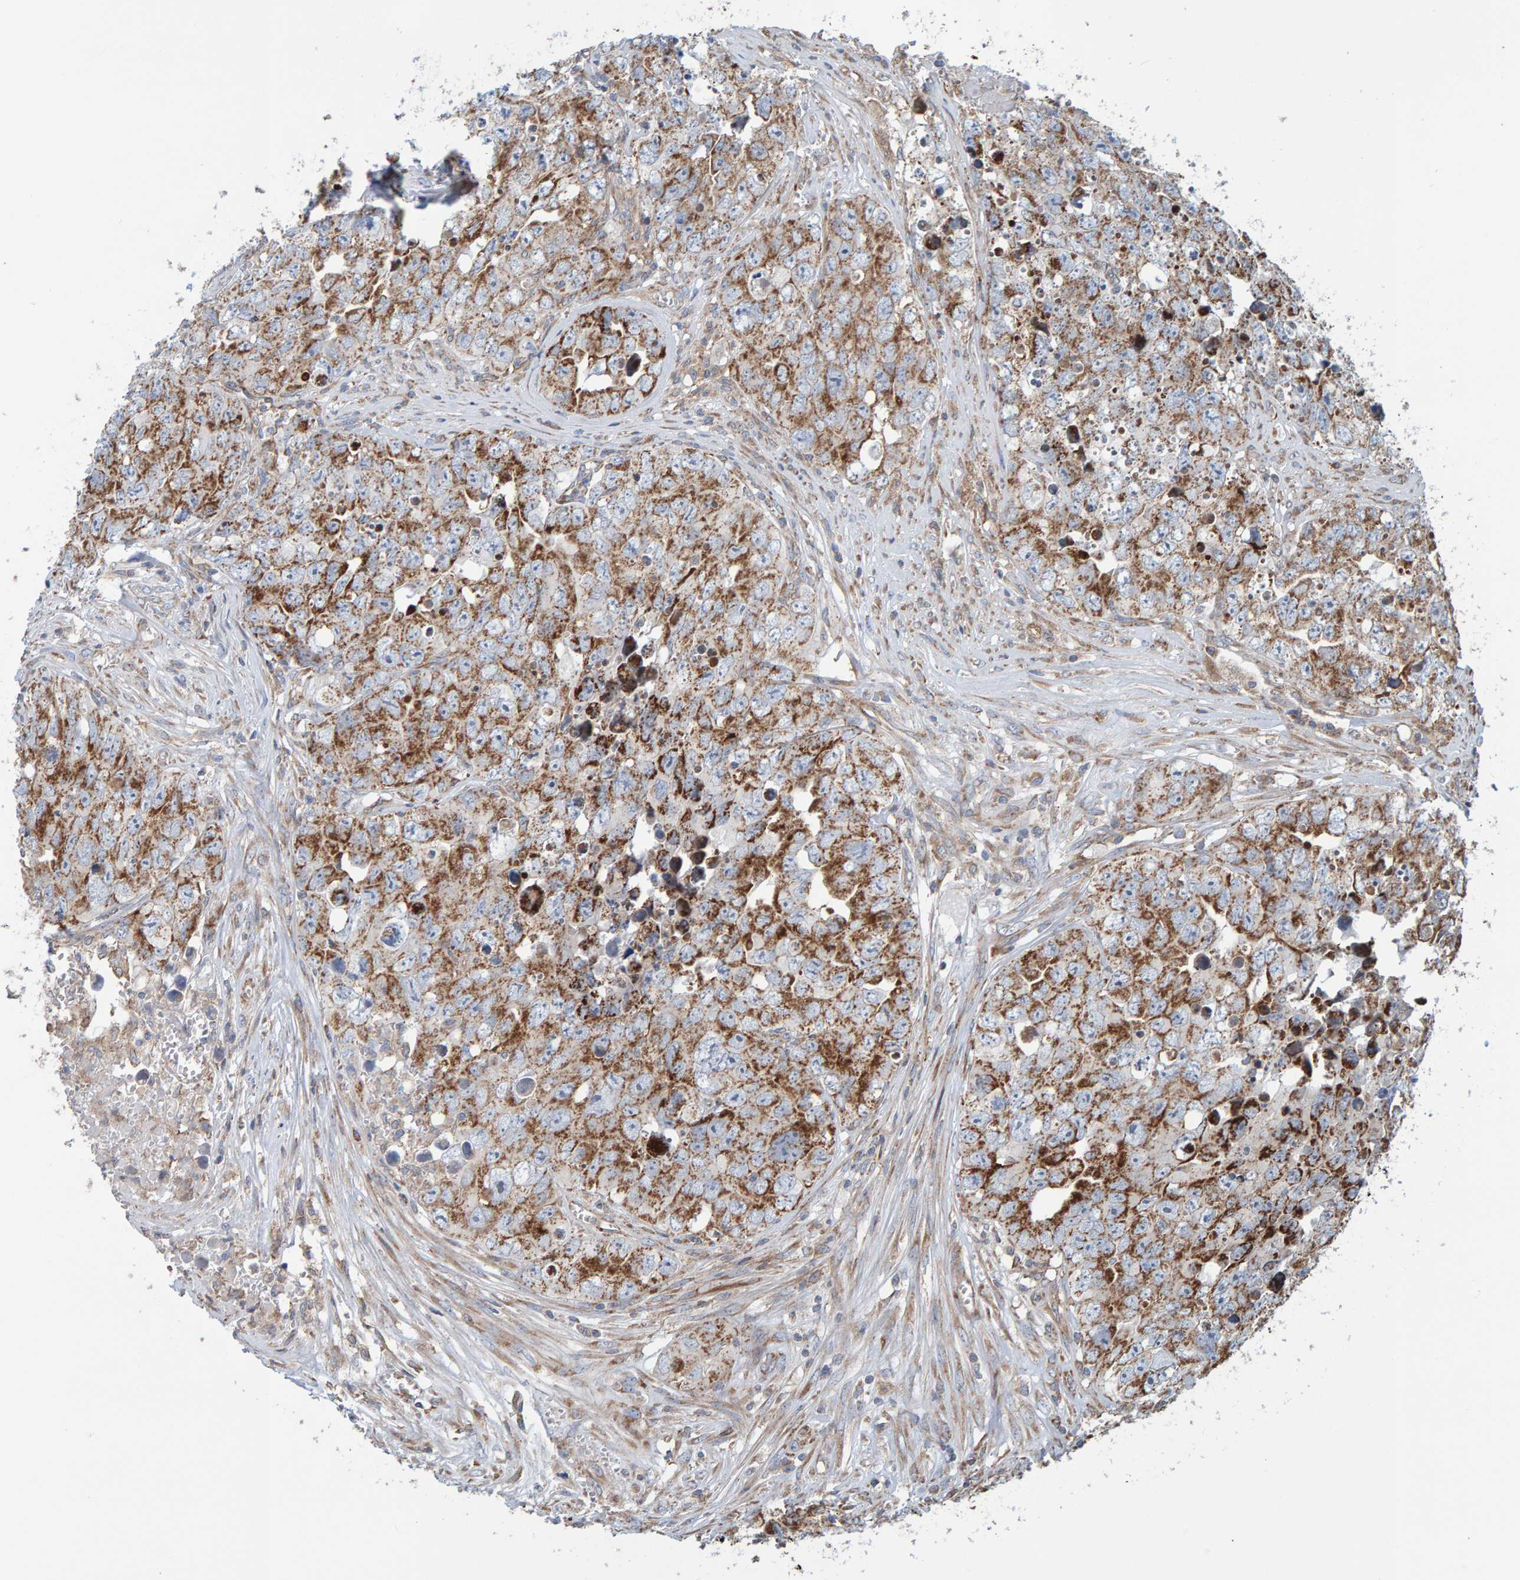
{"staining": {"intensity": "strong", "quantity": ">75%", "location": "cytoplasmic/membranous"}, "tissue": "testis cancer", "cell_type": "Tumor cells", "image_type": "cancer", "snomed": [{"axis": "morphology", "description": "Seminoma, NOS"}, {"axis": "morphology", "description": "Carcinoma, Embryonal, NOS"}, {"axis": "topography", "description": "Testis"}], "caption": "Strong cytoplasmic/membranous protein staining is present in approximately >75% of tumor cells in testis cancer. (DAB = brown stain, brightfield microscopy at high magnification).", "gene": "MRPL45", "patient": {"sex": "male", "age": 43}}